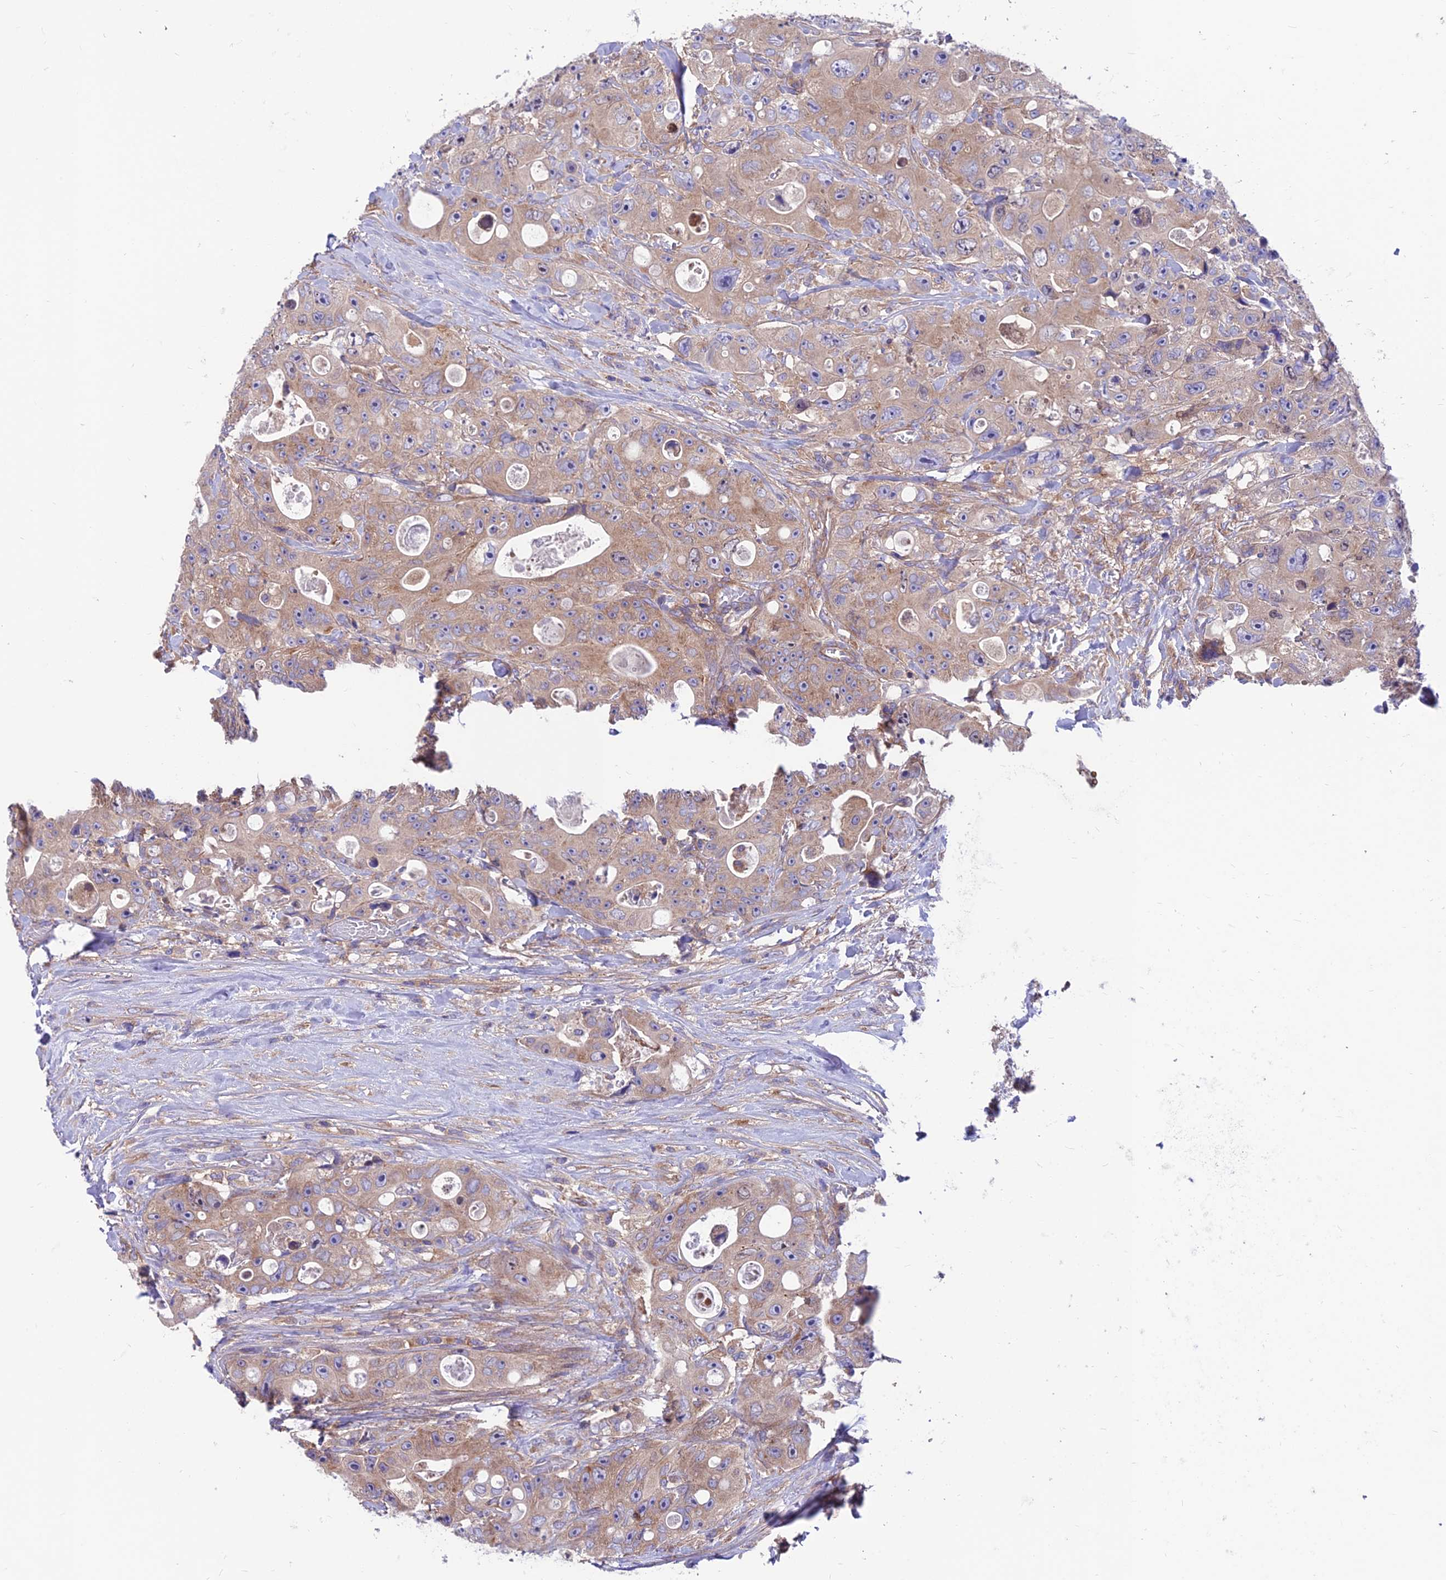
{"staining": {"intensity": "weak", "quantity": ">75%", "location": "cytoplasmic/membranous"}, "tissue": "colorectal cancer", "cell_type": "Tumor cells", "image_type": "cancer", "snomed": [{"axis": "morphology", "description": "Adenocarcinoma, NOS"}, {"axis": "topography", "description": "Colon"}], "caption": "This image demonstrates colorectal cancer stained with immunohistochemistry to label a protein in brown. The cytoplasmic/membranous of tumor cells show weak positivity for the protein. Nuclei are counter-stained blue.", "gene": "VPS16", "patient": {"sex": "female", "age": 46}}